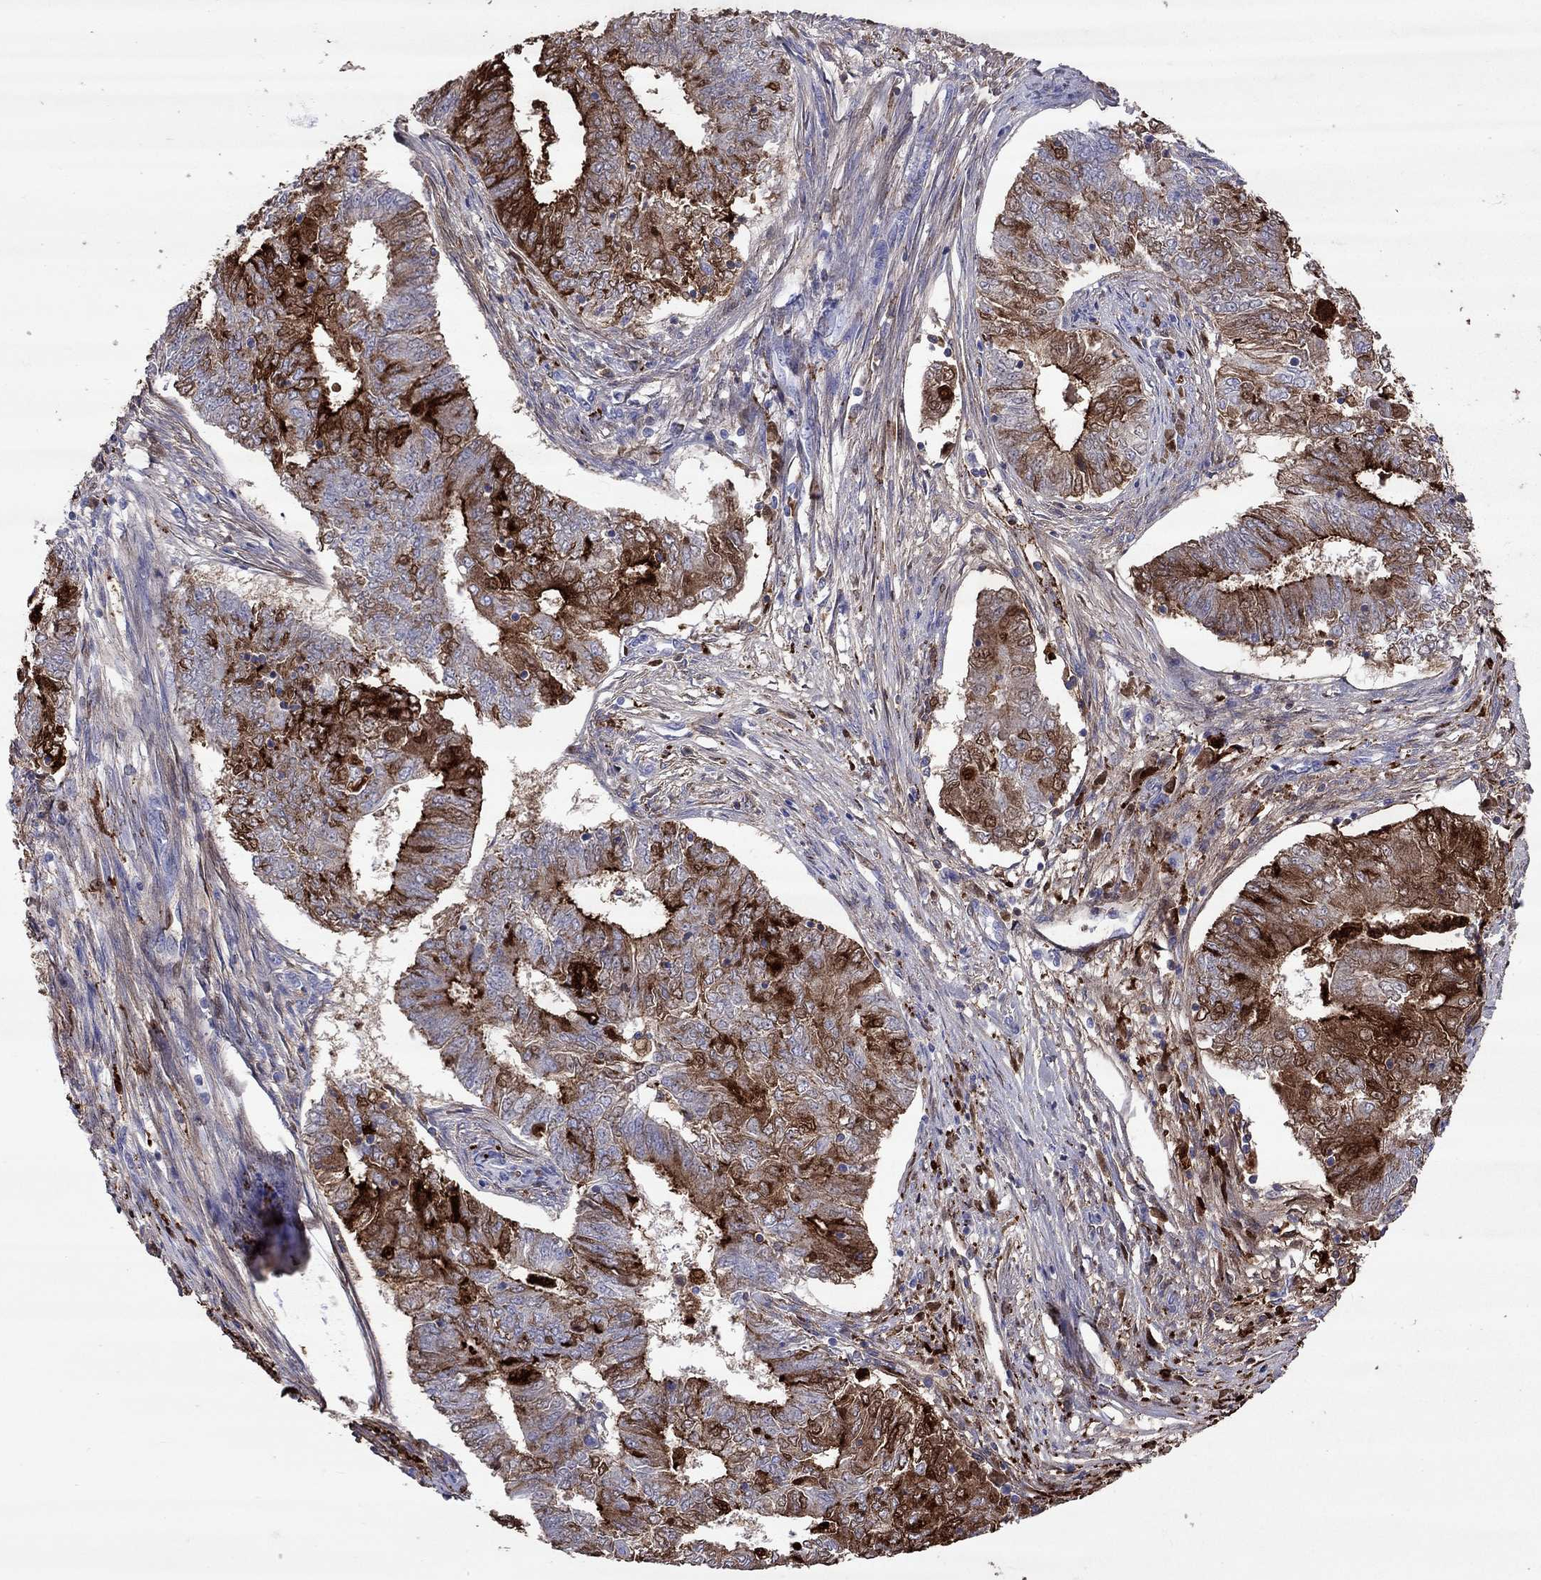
{"staining": {"intensity": "strong", "quantity": "25%-75%", "location": "cytoplasmic/membranous"}, "tissue": "endometrial cancer", "cell_type": "Tumor cells", "image_type": "cancer", "snomed": [{"axis": "morphology", "description": "Adenocarcinoma, NOS"}, {"axis": "topography", "description": "Endometrium"}], "caption": "Strong cytoplasmic/membranous protein expression is seen in approximately 25%-75% of tumor cells in adenocarcinoma (endometrial). The protein is shown in brown color, while the nuclei are stained blue.", "gene": "SERPINA3", "patient": {"sex": "female", "age": 62}}